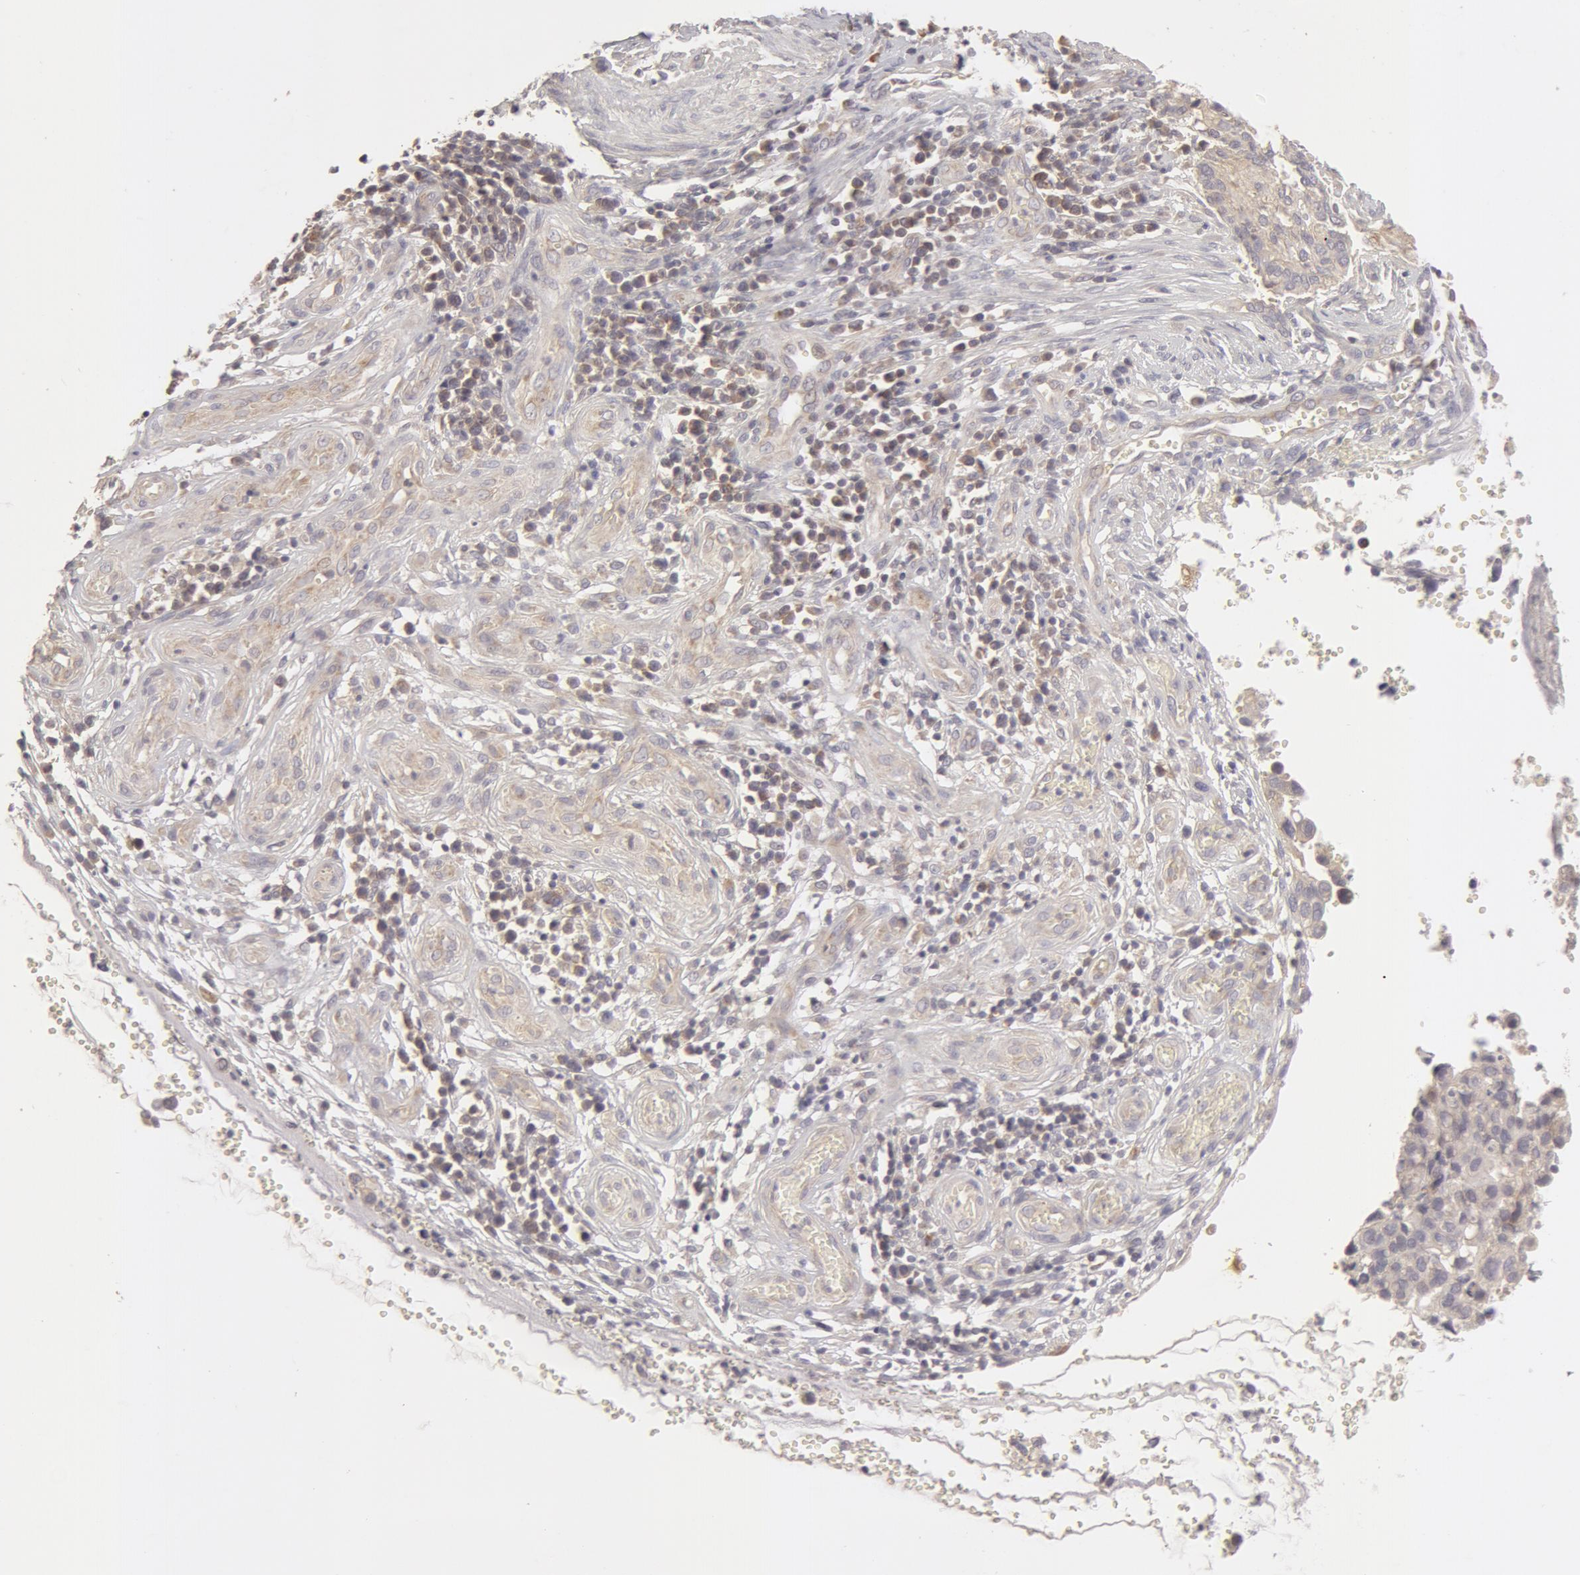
{"staining": {"intensity": "negative", "quantity": "none", "location": "none"}, "tissue": "cervical cancer", "cell_type": "Tumor cells", "image_type": "cancer", "snomed": [{"axis": "morphology", "description": "Normal tissue, NOS"}, {"axis": "morphology", "description": "Squamous cell carcinoma, NOS"}, {"axis": "topography", "description": "Cervix"}], "caption": "DAB (3,3'-diaminobenzidine) immunohistochemical staining of human cervical squamous cell carcinoma exhibits no significant positivity in tumor cells. (Brightfield microscopy of DAB (3,3'-diaminobenzidine) immunohistochemistry (IHC) at high magnification).", "gene": "ADPRH", "patient": {"sex": "female", "age": 45}}